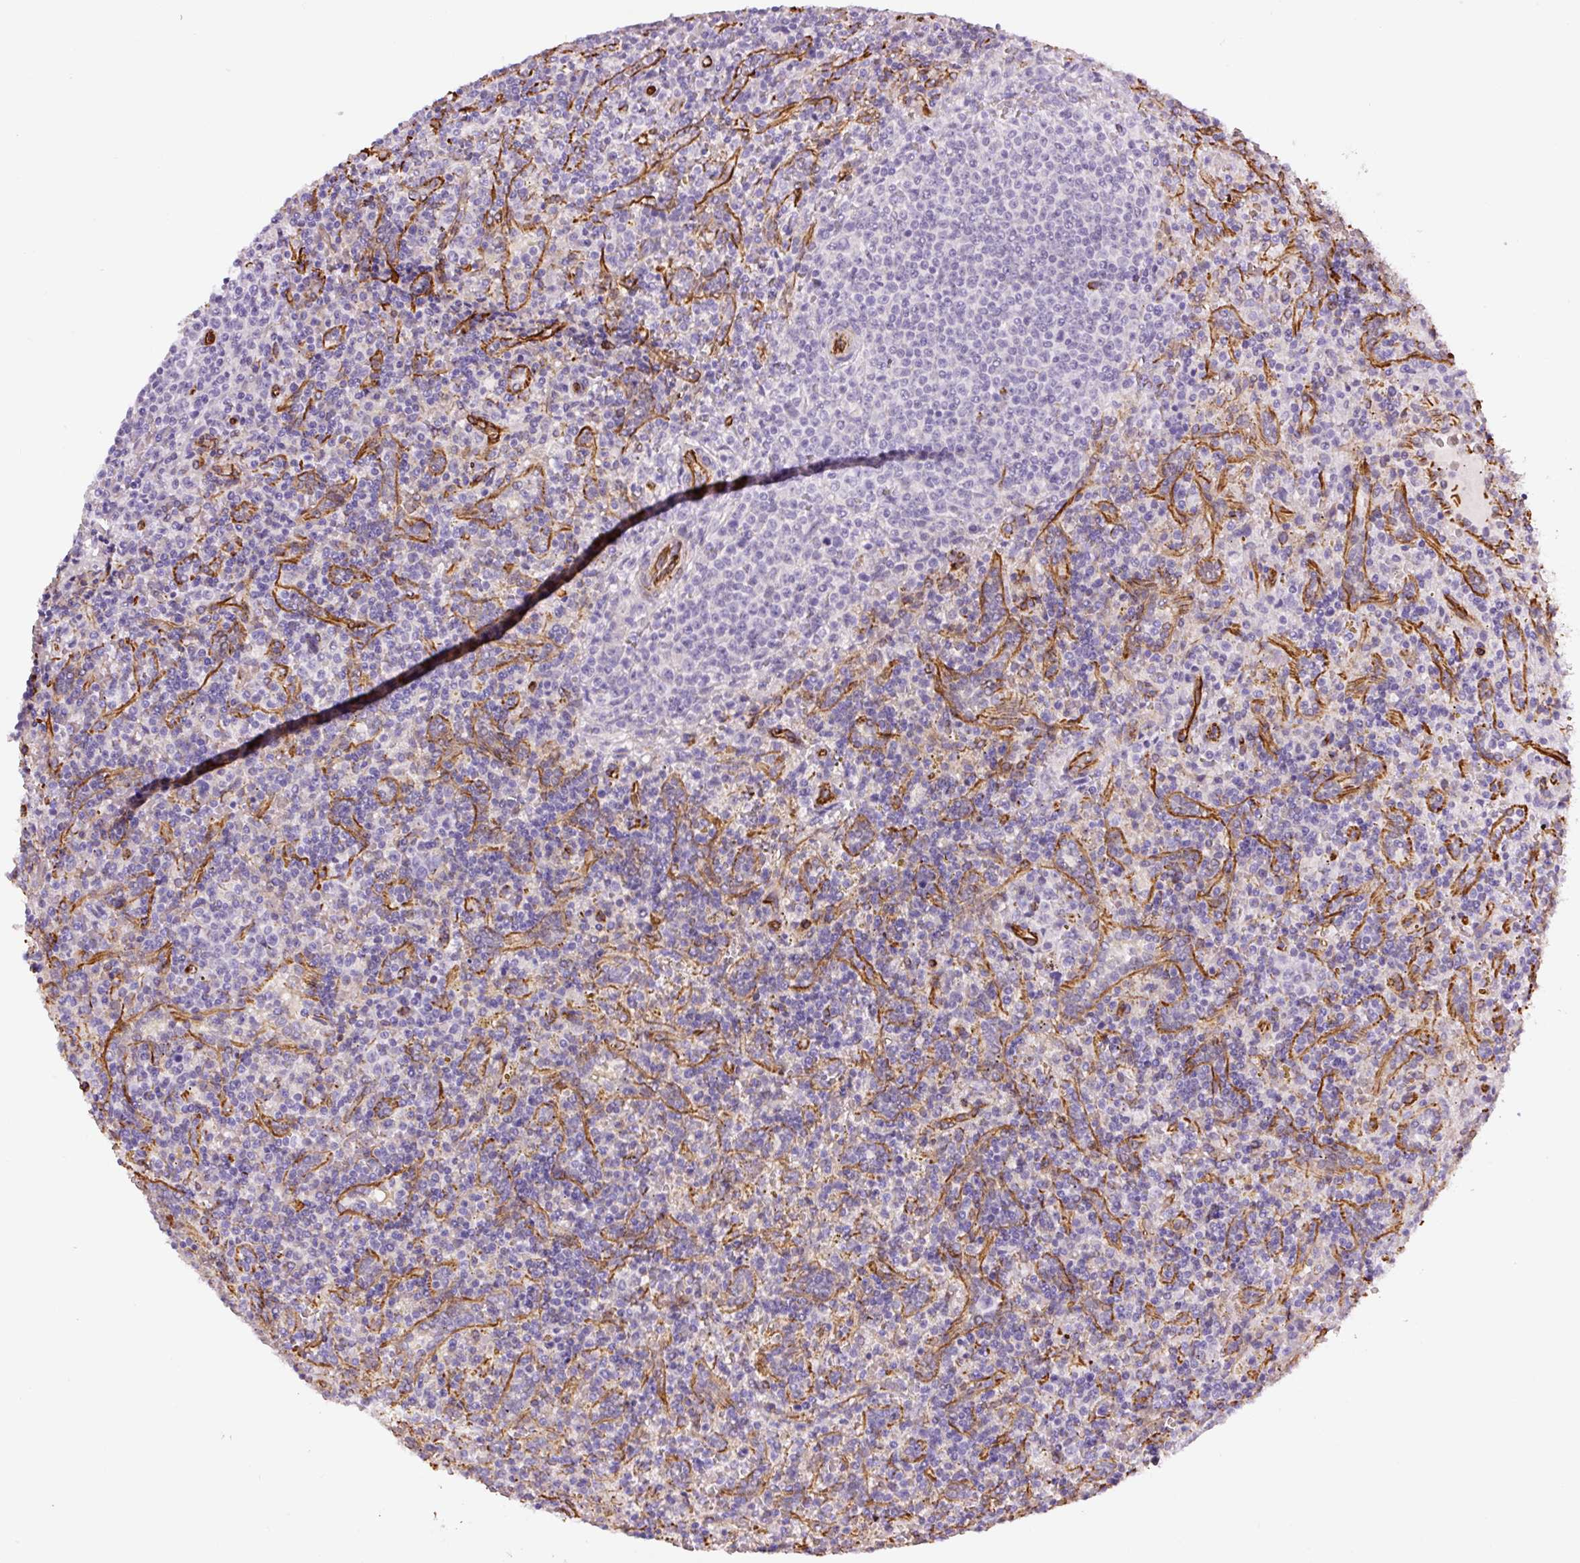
{"staining": {"intensity": "negative", "quantity": "none", "location": "none"}, "tissue": "lymphoma", "cell_type": "Tumor cells", "image_type": "cancer", "snomed": [{"axis": "morphology", "description": "Malignant lymphoma, non-Hodgkin's type, Low grade"}, {"axis": "topography", "description": "Spleen"}], "caption": "Image shows no significant protein positivity in tumor cells of malignant lymphoma, non-Hodgkin's type (low-grade).", "gene": "NES", "patient": {"sex": "male", "age": 67}}